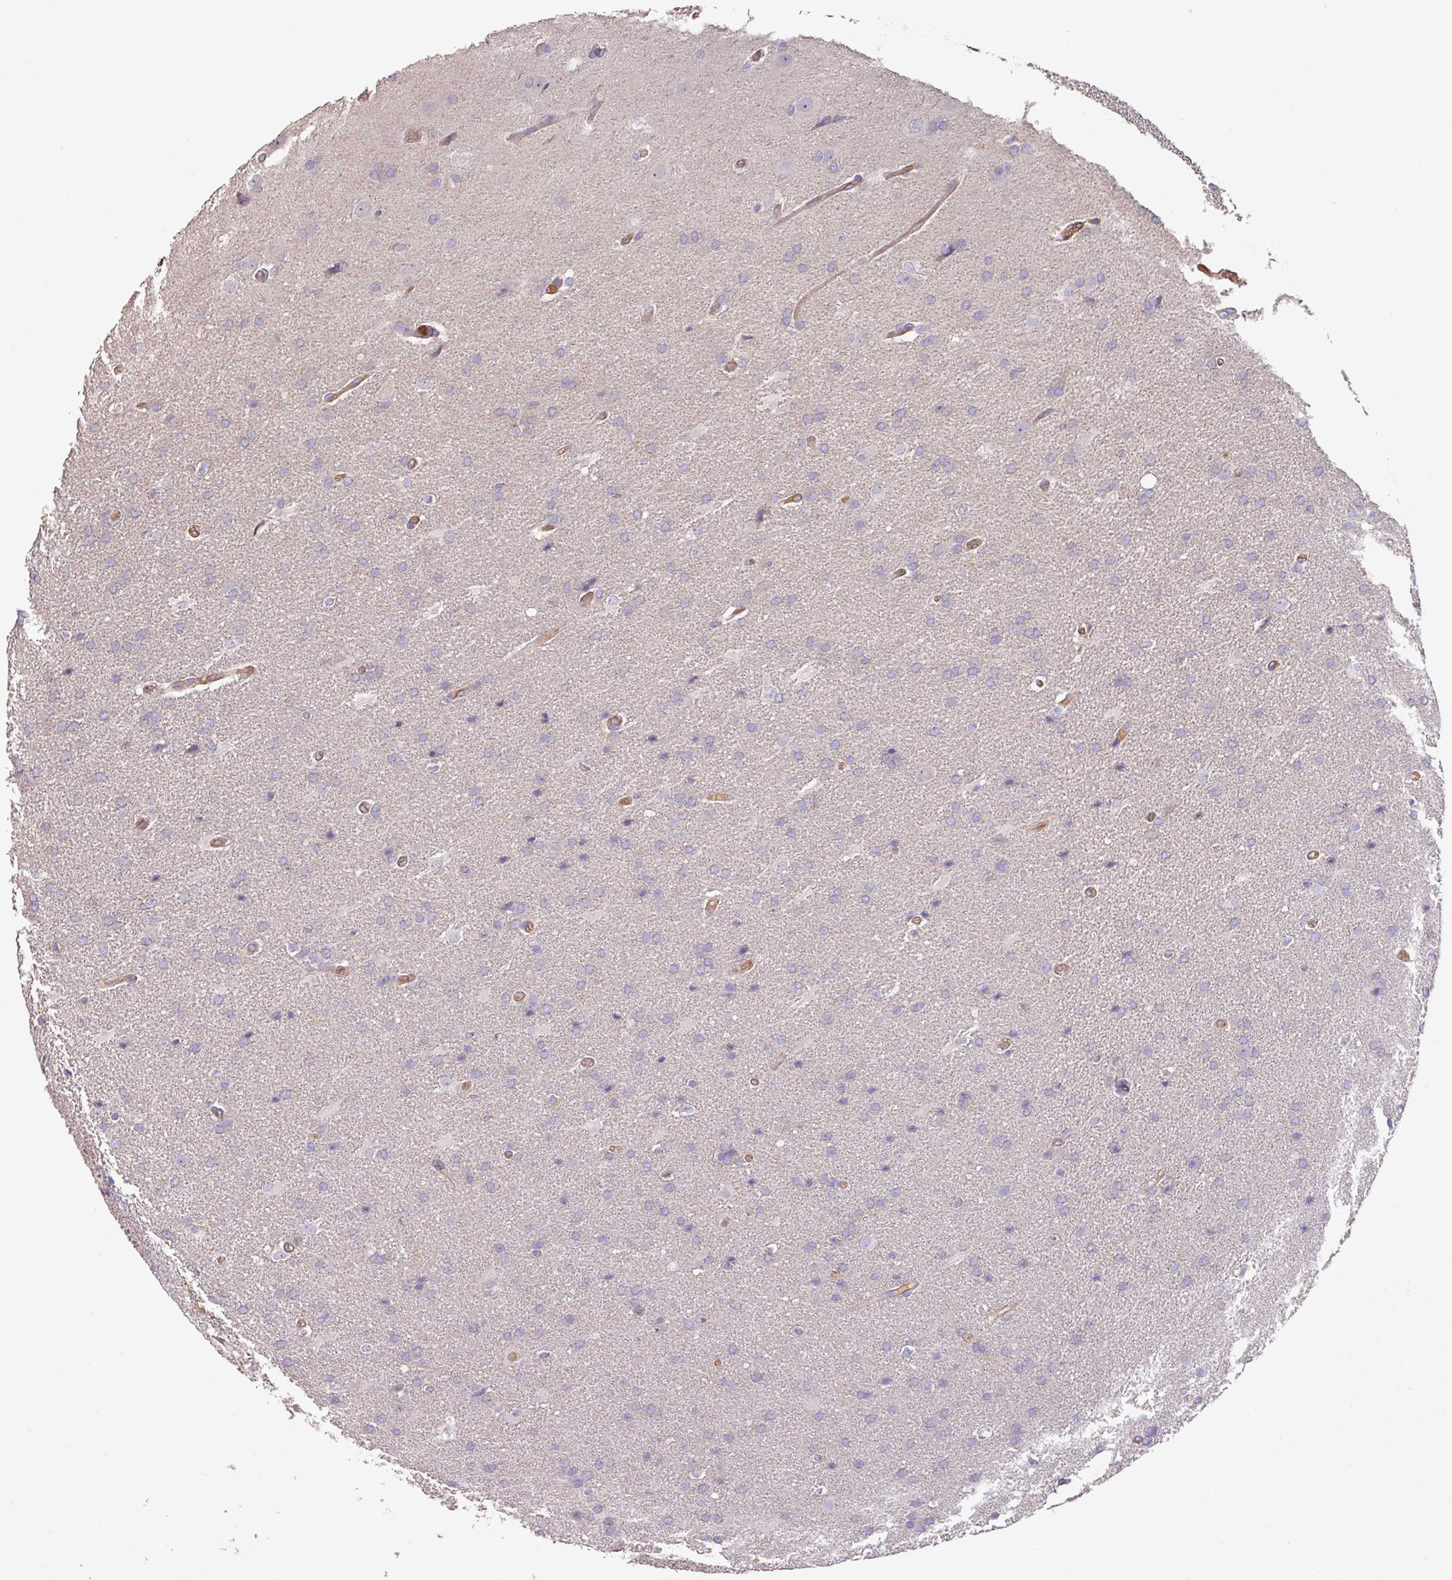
{"staining": {"intensity": "negative", "quantity": "none", "location": "none"}, "tissue": "glioma", "cell_type": "Tumor cells", "image_type": "cancer", "snomed": [{"axis": "morphology", "description": "Glioma, malignant, High grade"}, {"axis": "topography", "description": "Brain"}], "caption": "An immunohistochemistry (IHC) histopathology image of glioma is shown. There is no staining in tumor cells of glioma.", "gene": "CALML4", "patient": {"sex": "male", "age": 56}}